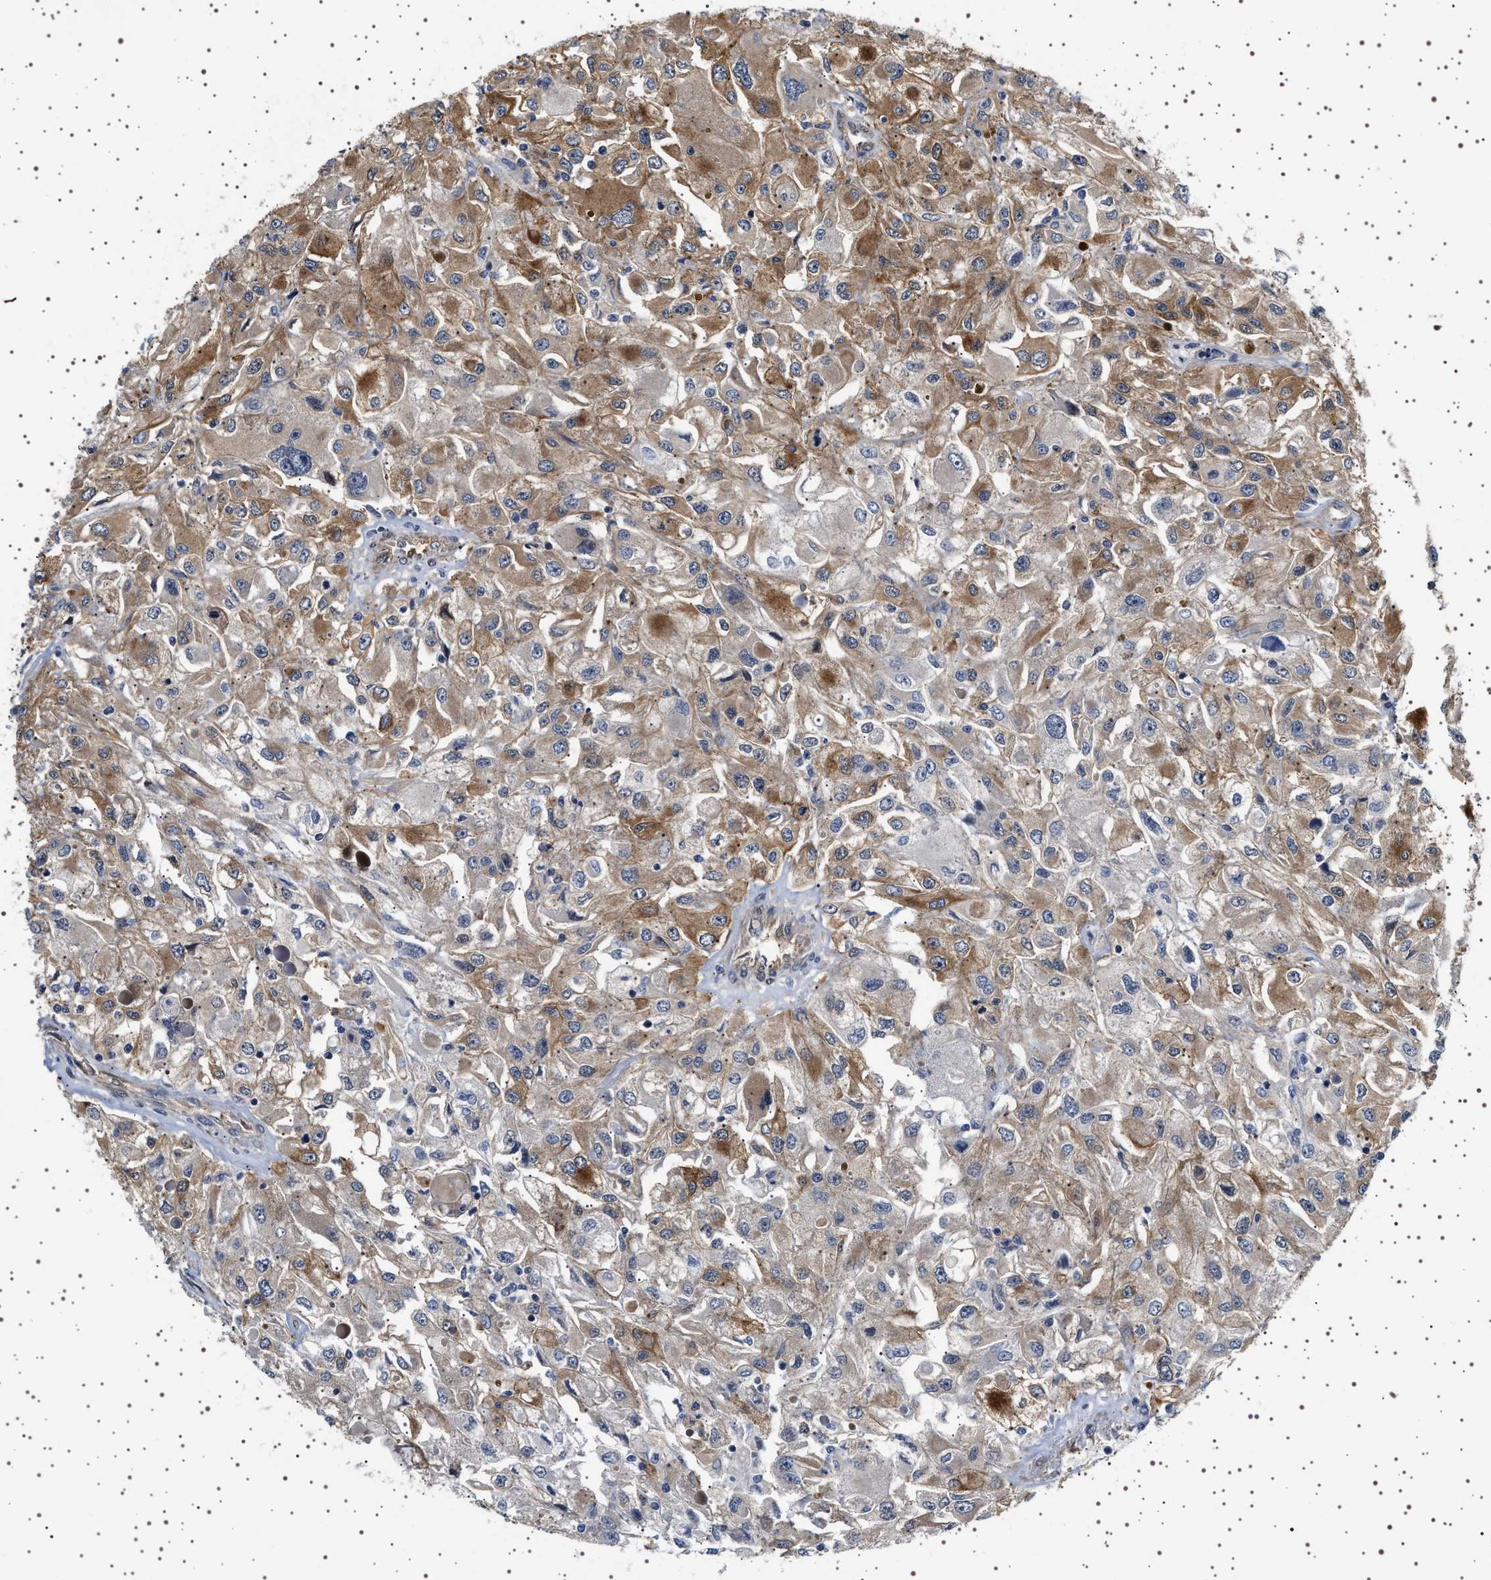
{"staining": {"intensity": "moderate", "quantity": ">75%", "location": "cytoplasmic/membranous"}, "tissue": "renal cancer", "cell_type": "Tumor cells", "image_type": "cancer", "snomed": [{"axis": "morphology", "description": "Adenocarcinoma, NOS"}, {"axis": "topography", "description": "Kidney"}], "caption": "The histopathology image shows a brown stain indicating the presence of a protein in the cytoplasmic/membranous of tumor cells in renal cancer (adenocarcinoma). The protein of interest is shown in brown color, while the nuclei are stained blue.", "gene": "BAG3", "patient": {"sex": "female", "age": 52}}